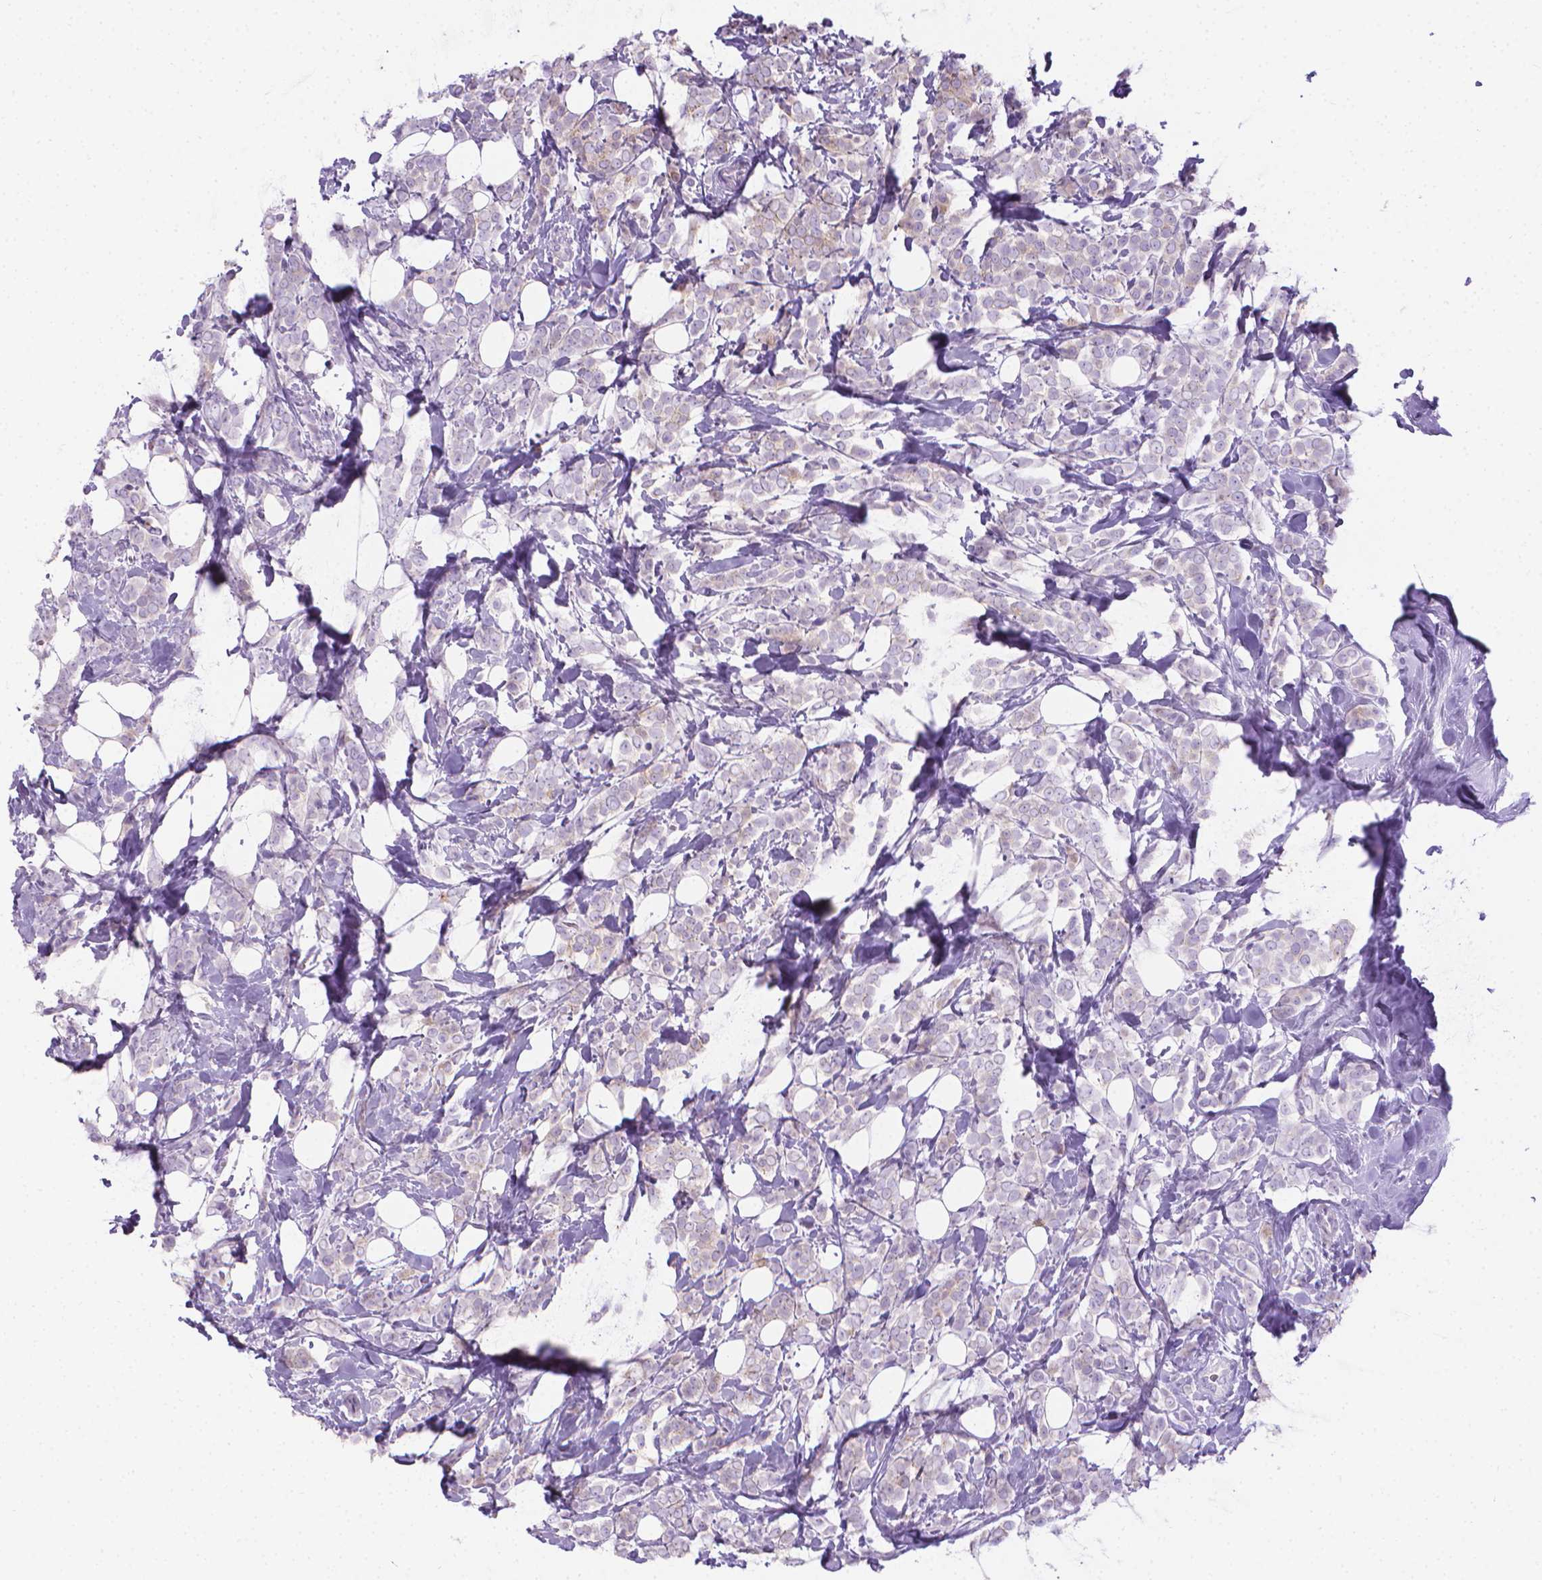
{"staining": {"intensity": "negative", "quantity": "none", "location": "none"}, "tissue": "breast cancer", "cell_type": "Tumor cells", "image_type": "cancer", "snomed": [{"axis": "morphology", "description": "Lobular carcinoma"}, {"axis": "topography", "description": "Breast"}], "caption": "A high-resolution photomicrograph shows IHC staining of breast cancer (lobular carcinoma), which exhibits no significant staining in tumor cells.", "gene": "SPAG6", "patient": {"sex": "female", "age": 49}}